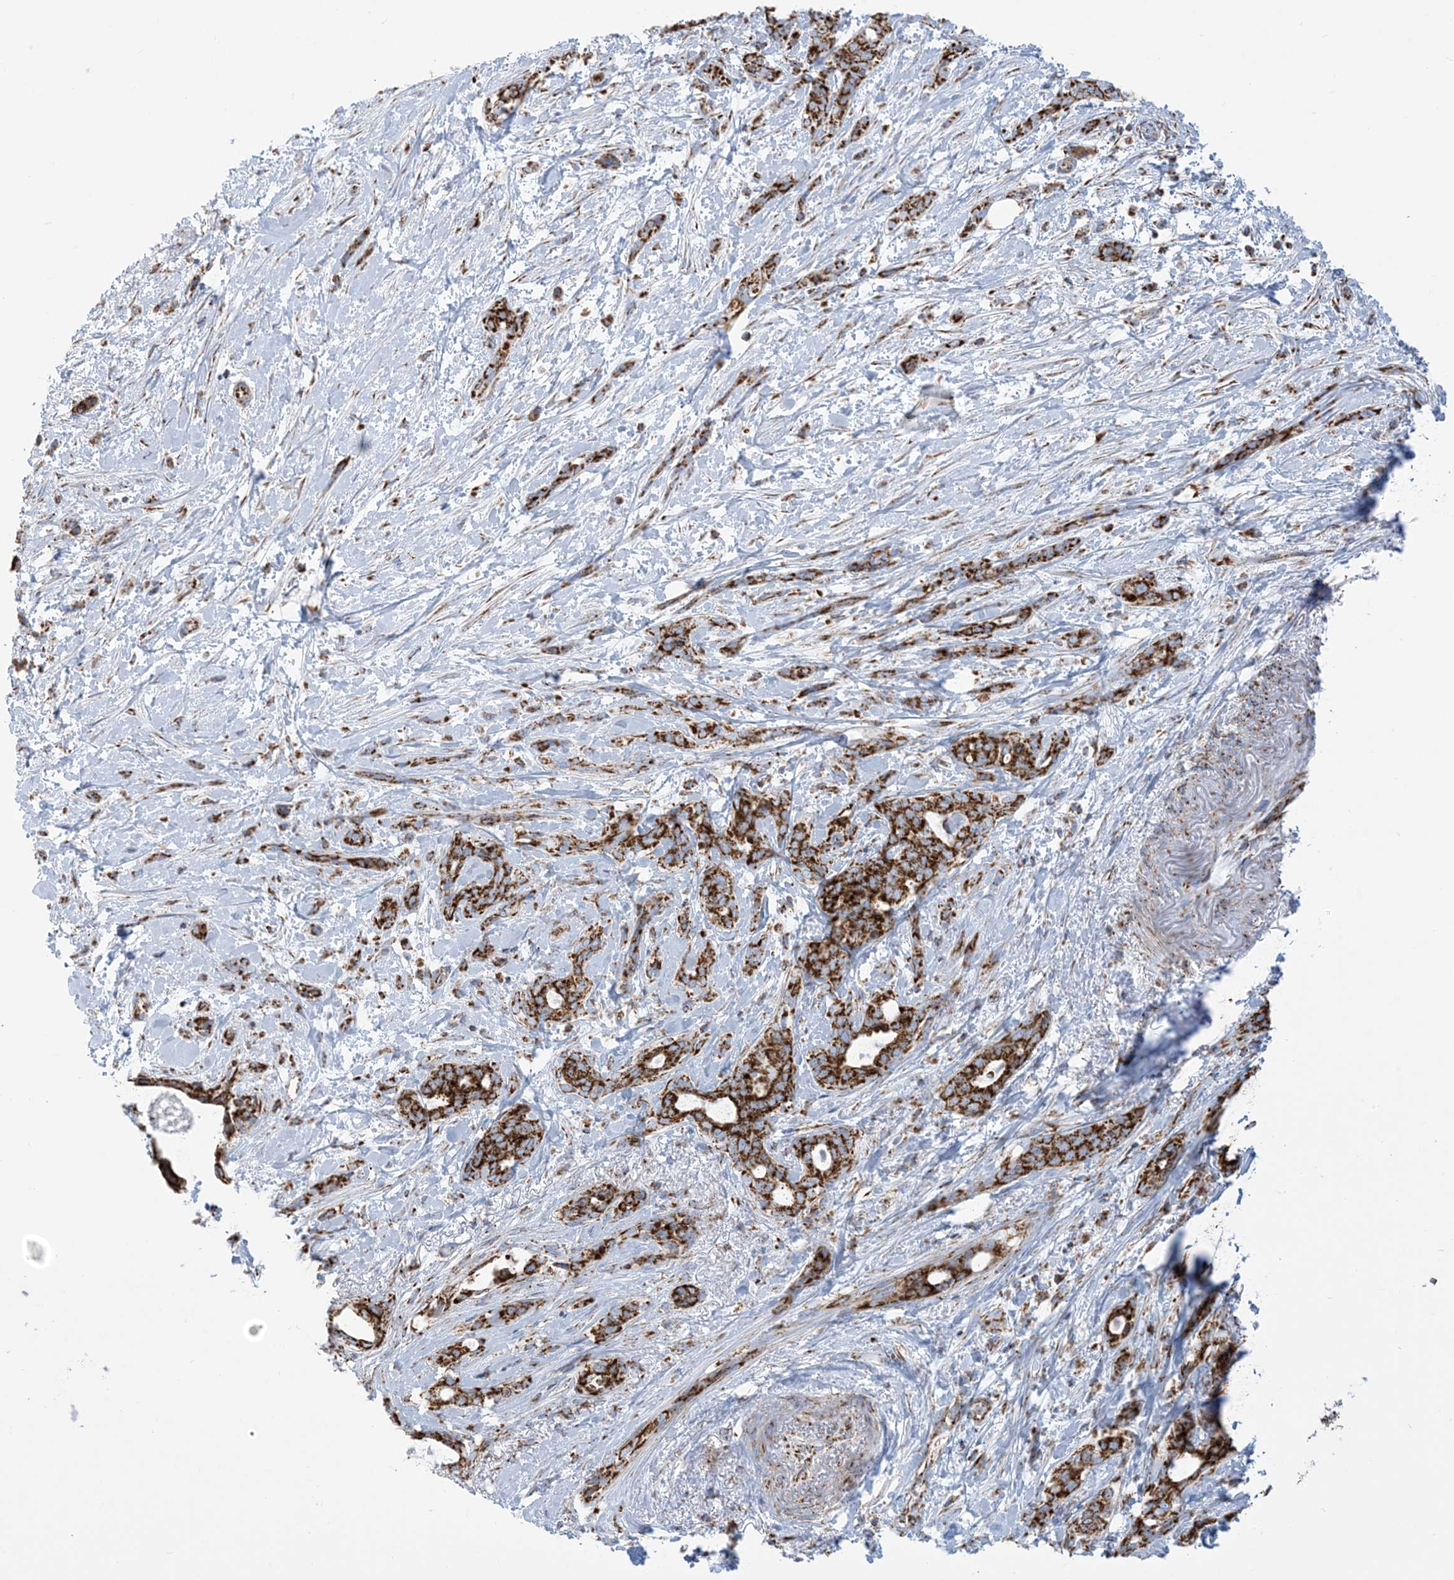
{"staining": {"intensity": "strong", "quantity": ">75%", "location": "cytoplasmic/membranous"}, "tissue": "pancreatic cancer", "cell_type": "Tumor cells", "image_type": "cancer", "snomed": [{"axis": "morphology", "description": "Normal tissue, NOS"}, {"axis": "morphology", "description": "Adenocarcinoma, NOS"}, {"axis": "topography", "description": "Pancreas"}, {"axis": "topography", "description": "Peripheral nerve tissue"}], "caption": "Pancreatic cancer (adenocarcinoma) stained with a brown dye demonstrates strong cytoplasmic/membranous positive staining in about >75% of tumor cells.", "gene": "SAMM50", "patient": {"sex": "female", "age": 63}}